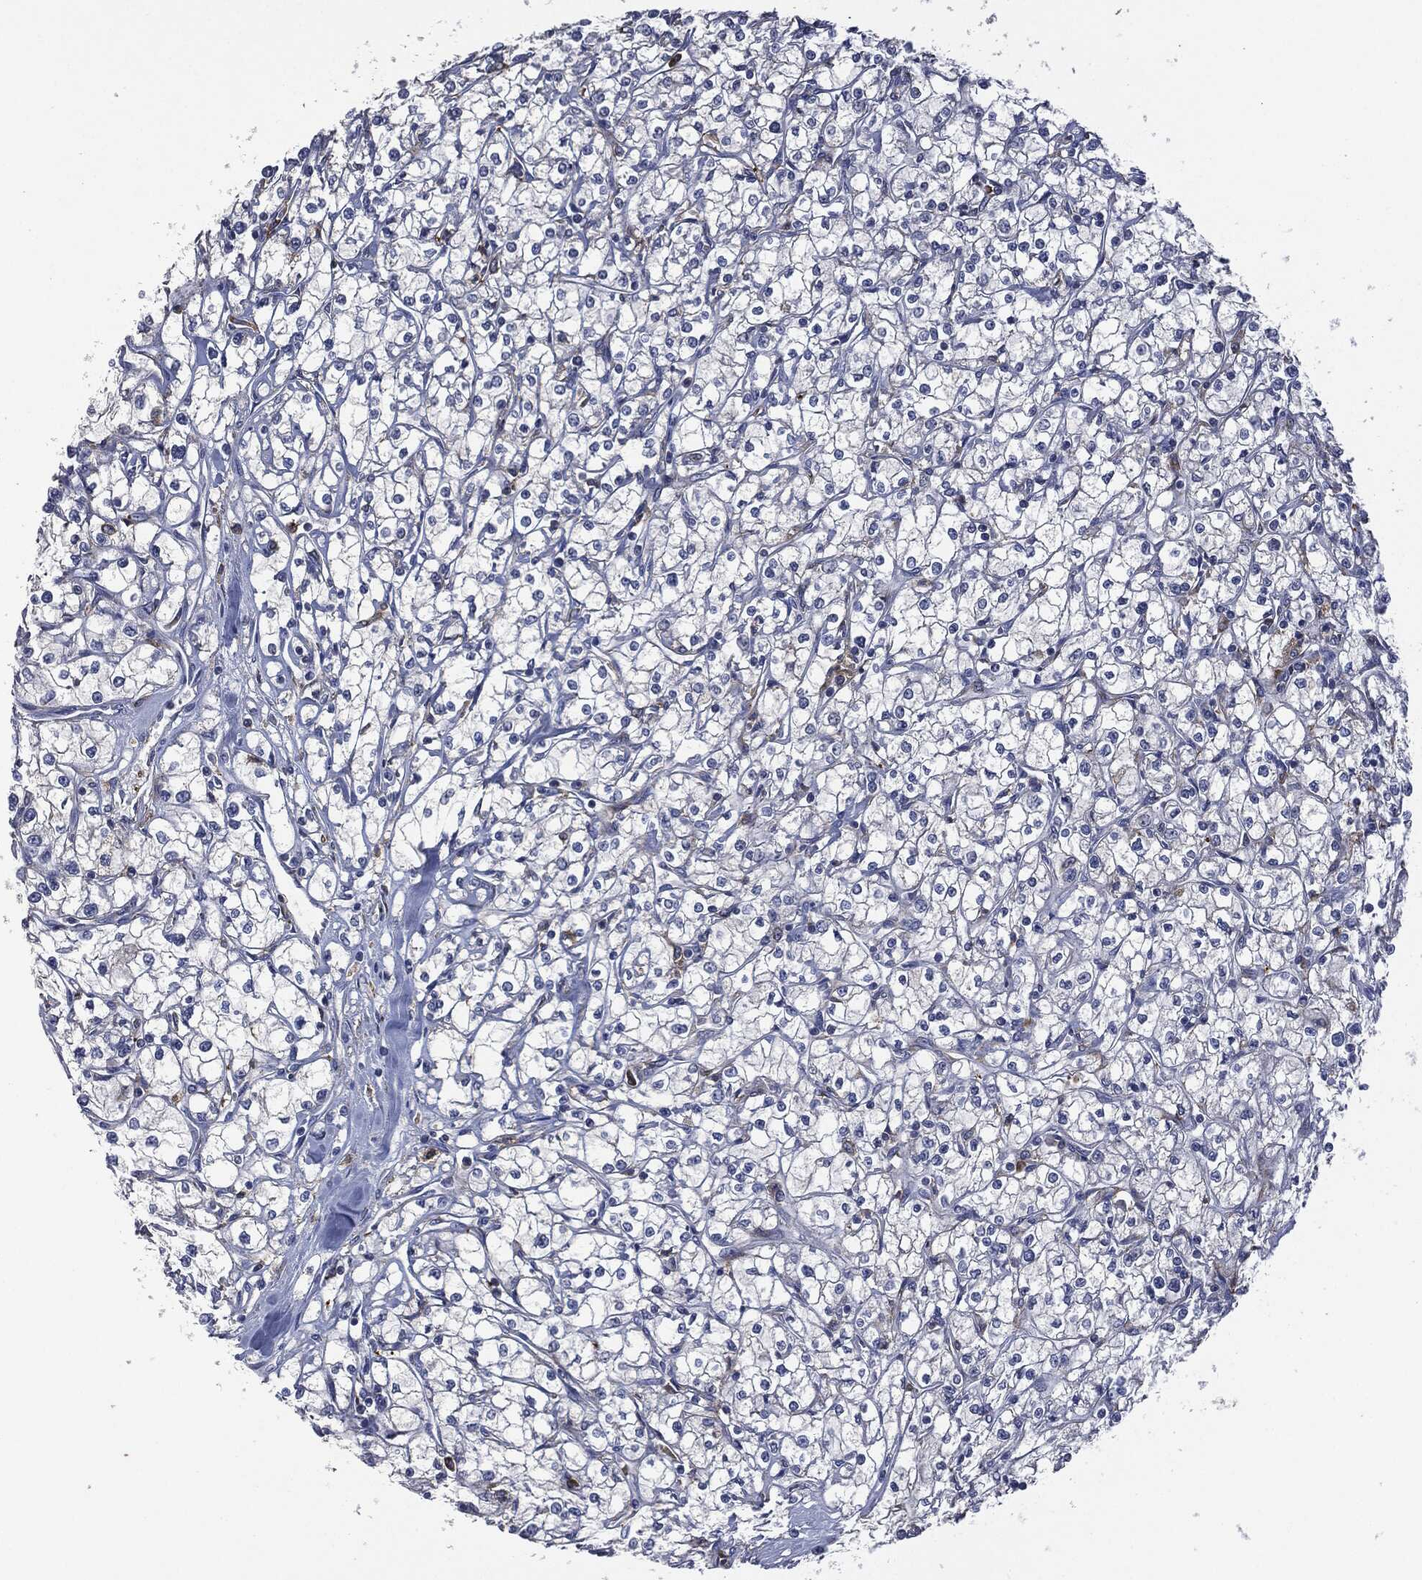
{"staining": {"intensity": "negative", "quantity": "none", "location": "none"}, "tissue": "renal cancer", "cell_type": "Tumor cells", "image_type": "cancer", "snomed": [{"axis": "morphology", "description": "Adenocarcinoma, NOS"}, {"axis": "topography", "description": "Kidney"}], "caption": "DAB (3,3'-diaminobenzidine) immunohistochemical staining of human renal adenocarcinoma demonstrates no significant staining in tumor cells.", "gene": "CD33", "patient": {"sex": "male", "age": 67}}